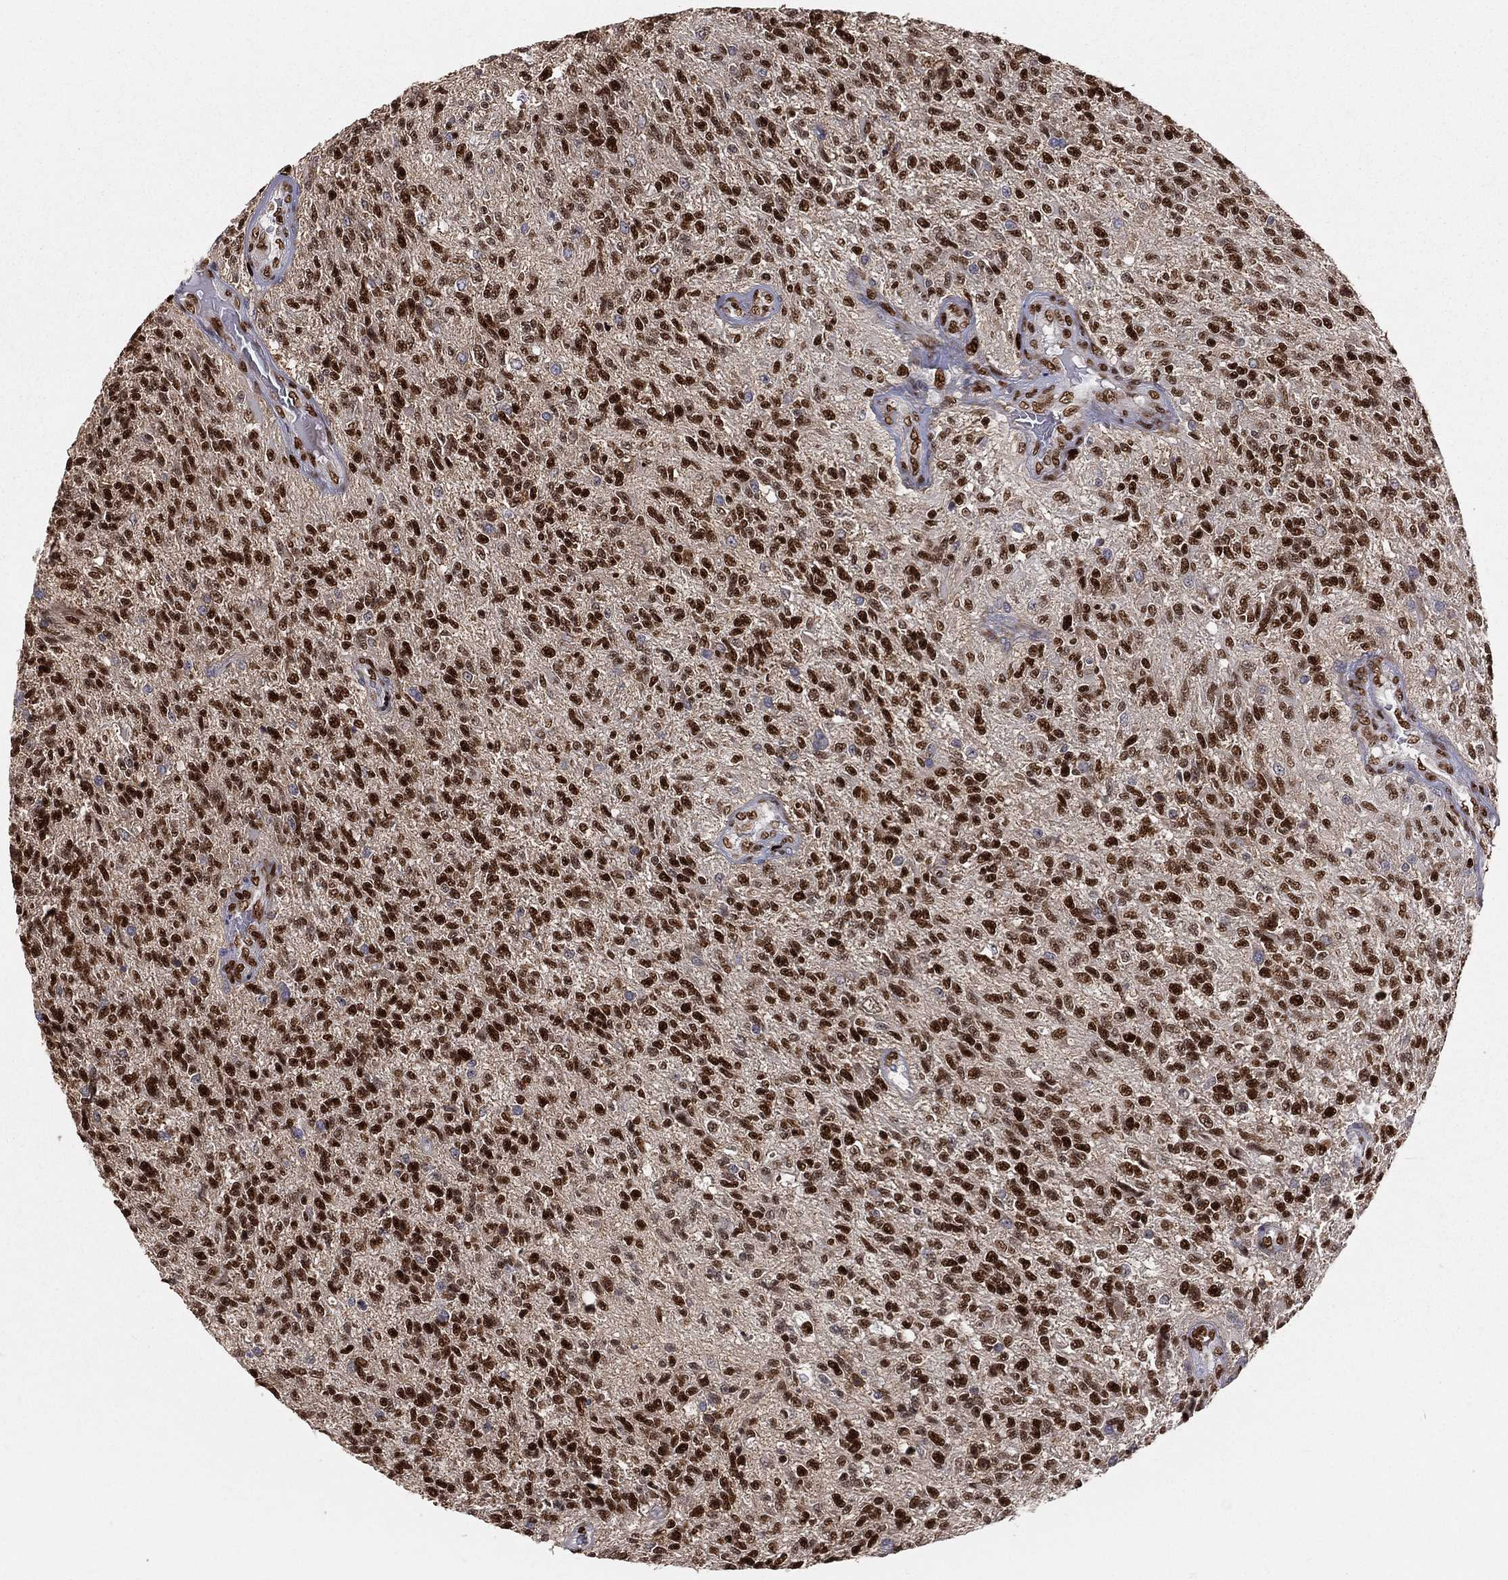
{"staining": {"intensity": "strong", "quantity": ">75%", "location": "nuclear"}, "tissue": "glioma", "cell_type": "Tumor cells", "image_type": "cancer", "snomed": [{"axis": "morphology", "description": "Glioma, malignant, High grade"}, {"axis": "topography", "description": "Brain"}], "caption": "A micrograph of glioma stained for a protein demonstrates strong nuclear brown staining in tumor cells.", "gene": "ZEB1", "patient": {"sex": "male", "age": 56}}